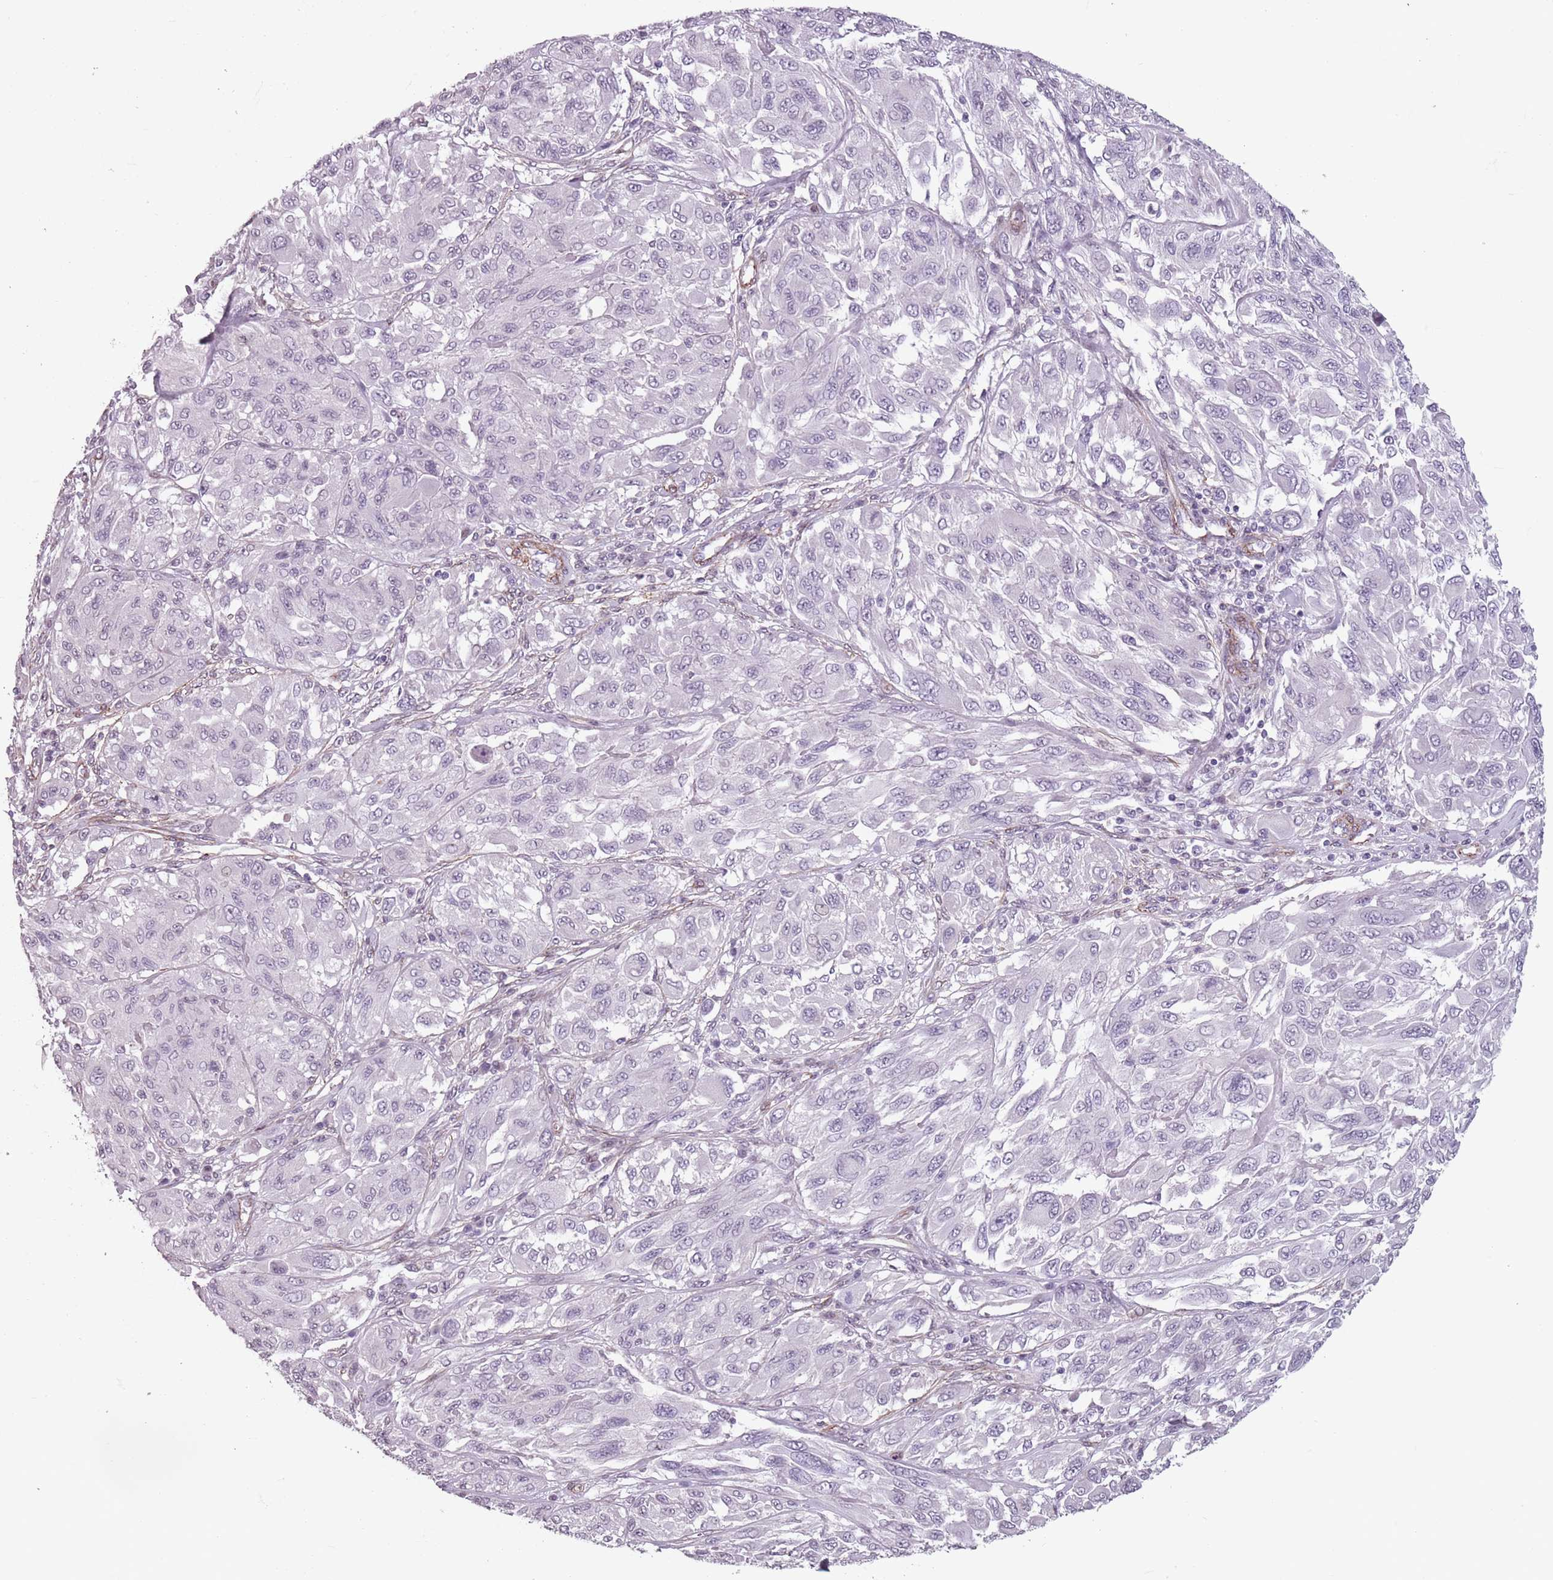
{"staining": {"intensity": "negative", "quantity": "none", "location": "none"}, "tissue": "melanoma", "cell_type": "Tumor cells", "image_type": "cancer", "snomed": [{"axis": "morphology", "description": "Malignant melanoma, NOS"}, {"axis": "topography", "description": "Skin"}], "caption": "IHC image of malignant melanoma stained for a protein (brown), which reveals no staining in tumor cells. The staining was performed using DAB to visualize the protein expression in brown, while the nuclei were stained in blue with hematoxylin (Magnification: 20x).", "gene": "TMC4", "patient": {"sex": "female", "age": 91}}